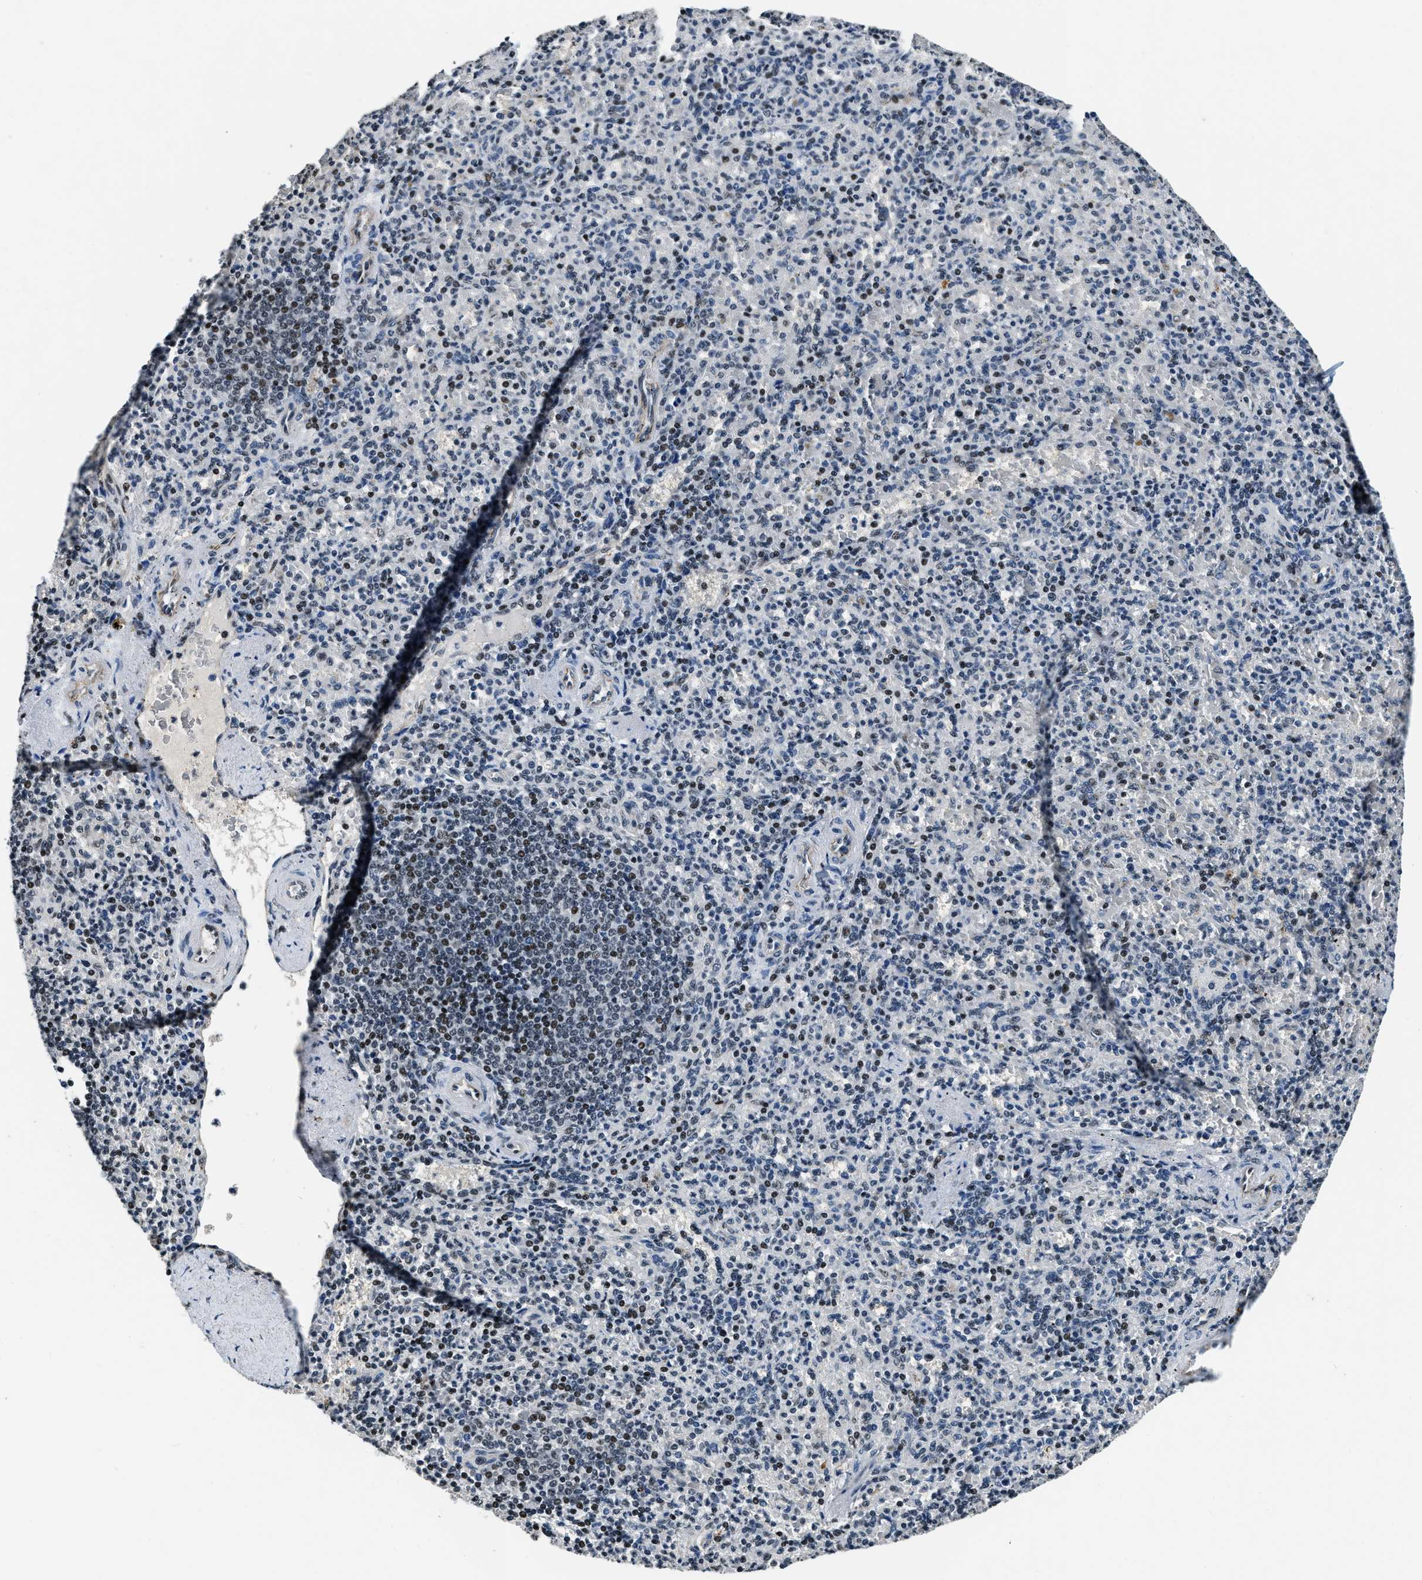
{"staining": {"intensity": "weak", "quantity": "<25%", "location": "nuclear"}, "tissue": "spleen", "cell_type": "Cells in red pulp", "image_type": "normal", "snomed": [{"axis": "morphology", "description": "Normal tissue, NOS"}, {"axis": "topography", "description": "Spleen"}], "caption": "Immunohistochemistry of normal human spleen displays no positivity in cells in red pulp.", "gene": "CCNE1", "patient": {"sex": "female", "age": 74}}